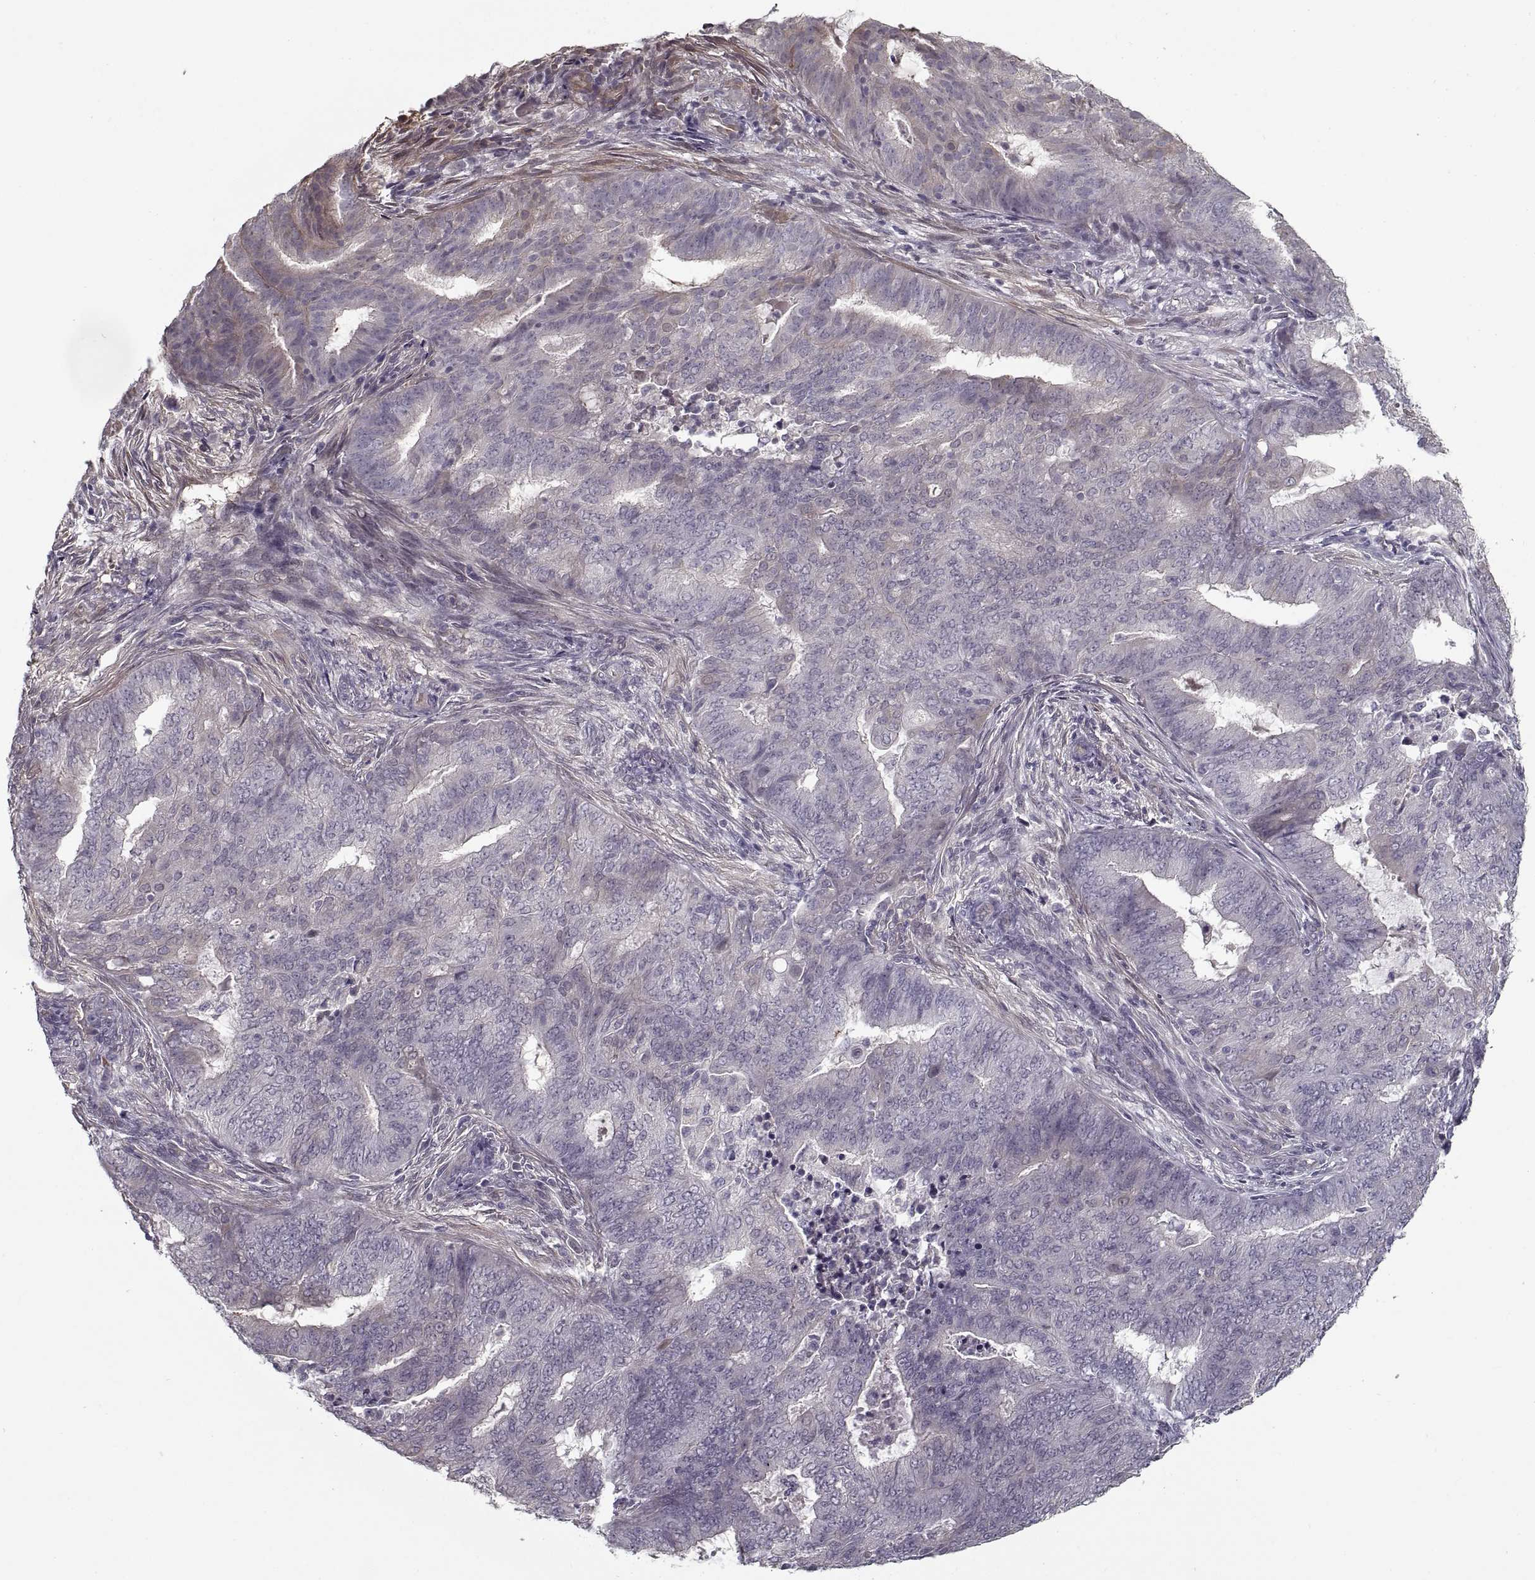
{"staining": {"intensity": "moderate", "quantity": "<25%", "location": "cytoplasmic/membranous"}, "tissue": "endometrial cancer", "cell_type": "Tumor cells", "image_type": "cancer", "snomed": [{"axis": "morphology", "description": "Adenocarcinoma, NOS"}, {"axis": "topography", "description": "Endometrium"}], "caption": "Adenocarcinoma (endometrial) was stained to show a protein in brown. There is low levels of moderate cytoplasmic/membranous positivity in approximately <25% of tumor cells. The staining was performed using DAB to visualize the protein expression in brown, while the nuclei were stained in blue with hematoxylin (Magnification: 20x).", "gene": "LAMB2", "patient": {"sex": "female", "age": 62}}